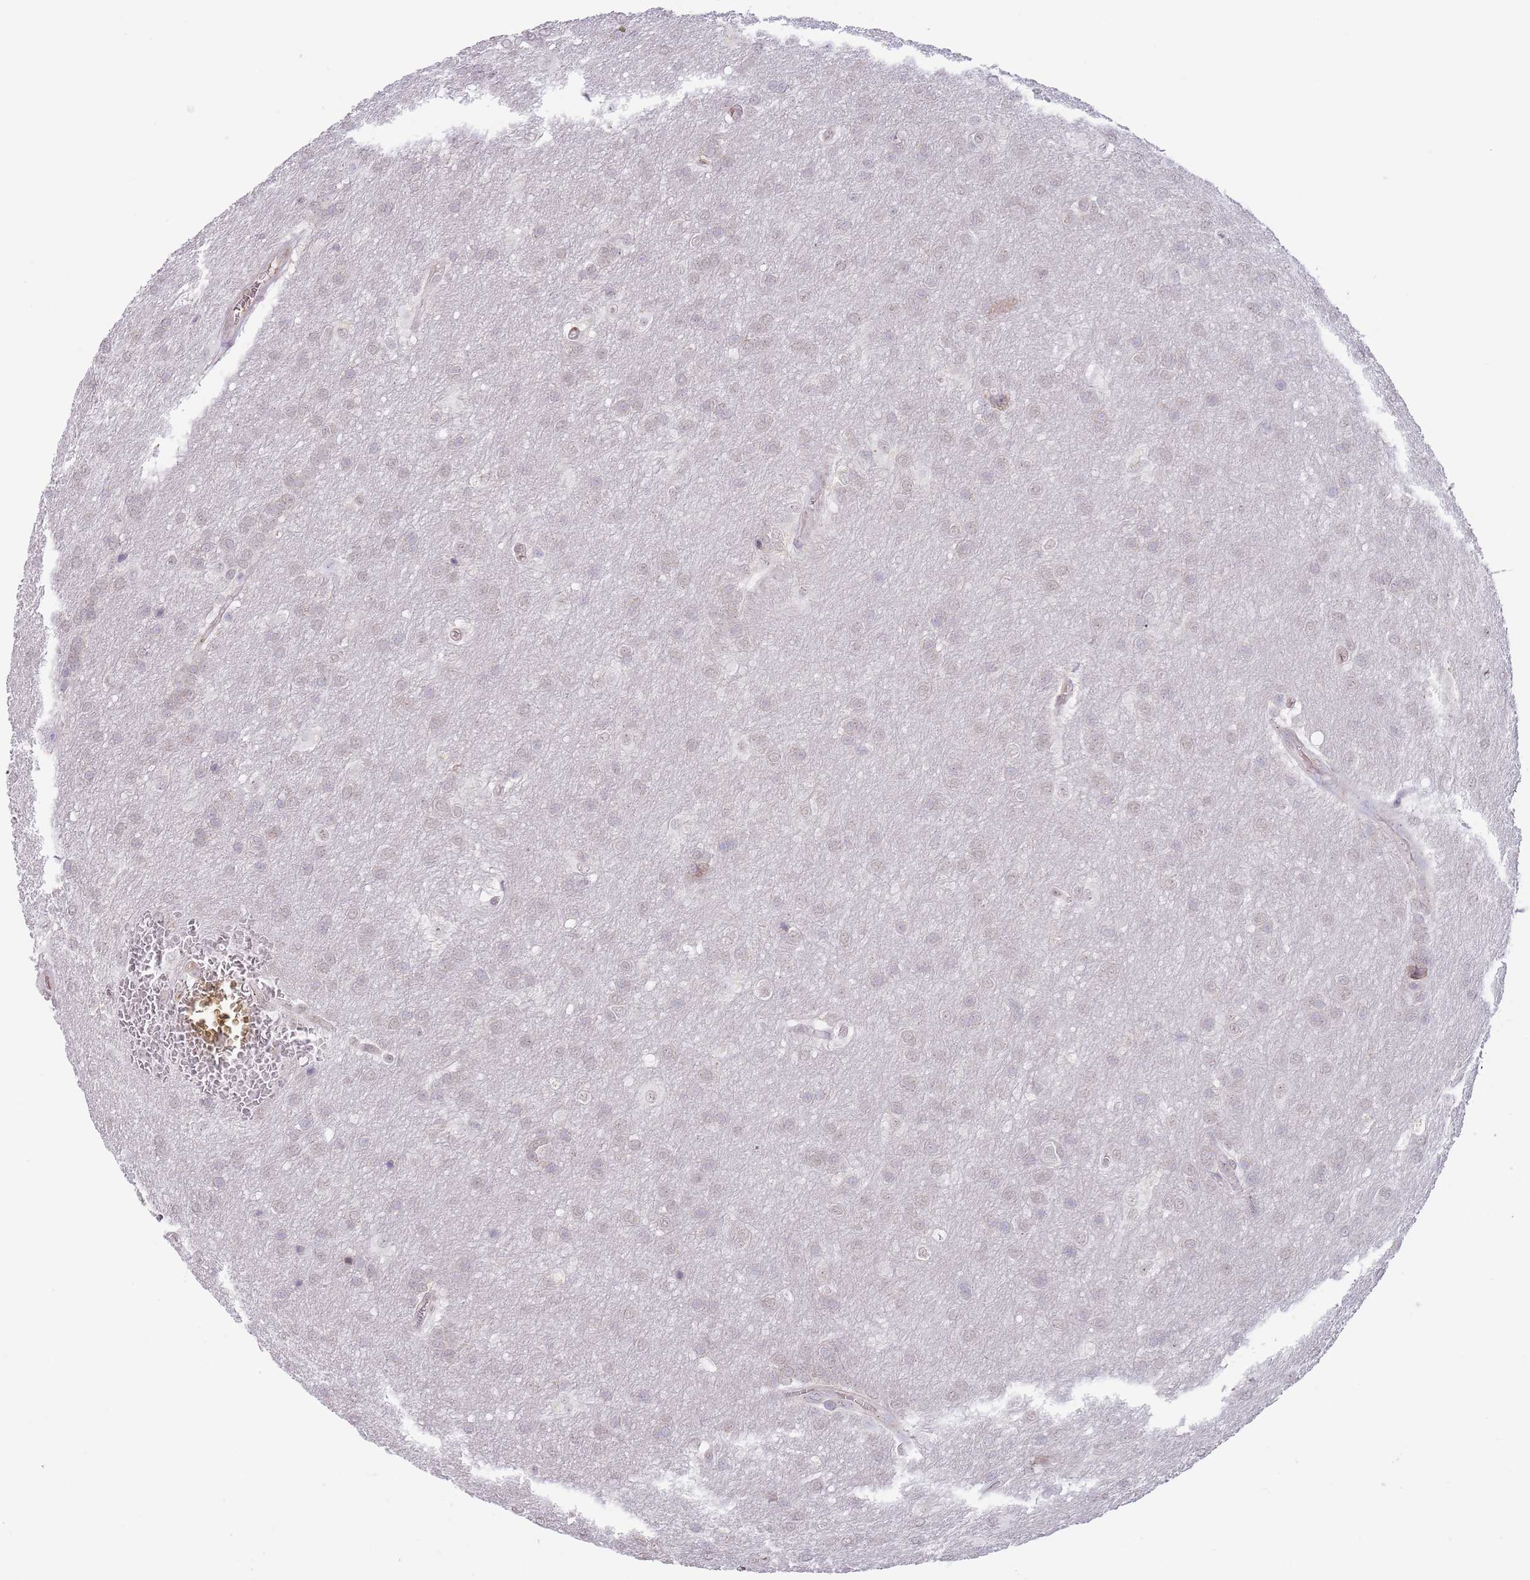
{"staining": {"intensity": "negative", "quantity": "none", "location": "none"}, "tissue": "glioma", "cell_type": "Tumor cells", "image_type": "cancer", "snomed": [{"axis": "morphology", "description": "Glioma, malignant, Low grade"}, {"axis": "topography", "description": "Brain"}], "caption": "Tumor cells show no significant positivity in malignant glioma (low-grade).", "gene": "TNRC6C", "patient": {"sex": "male", "age": 66}}